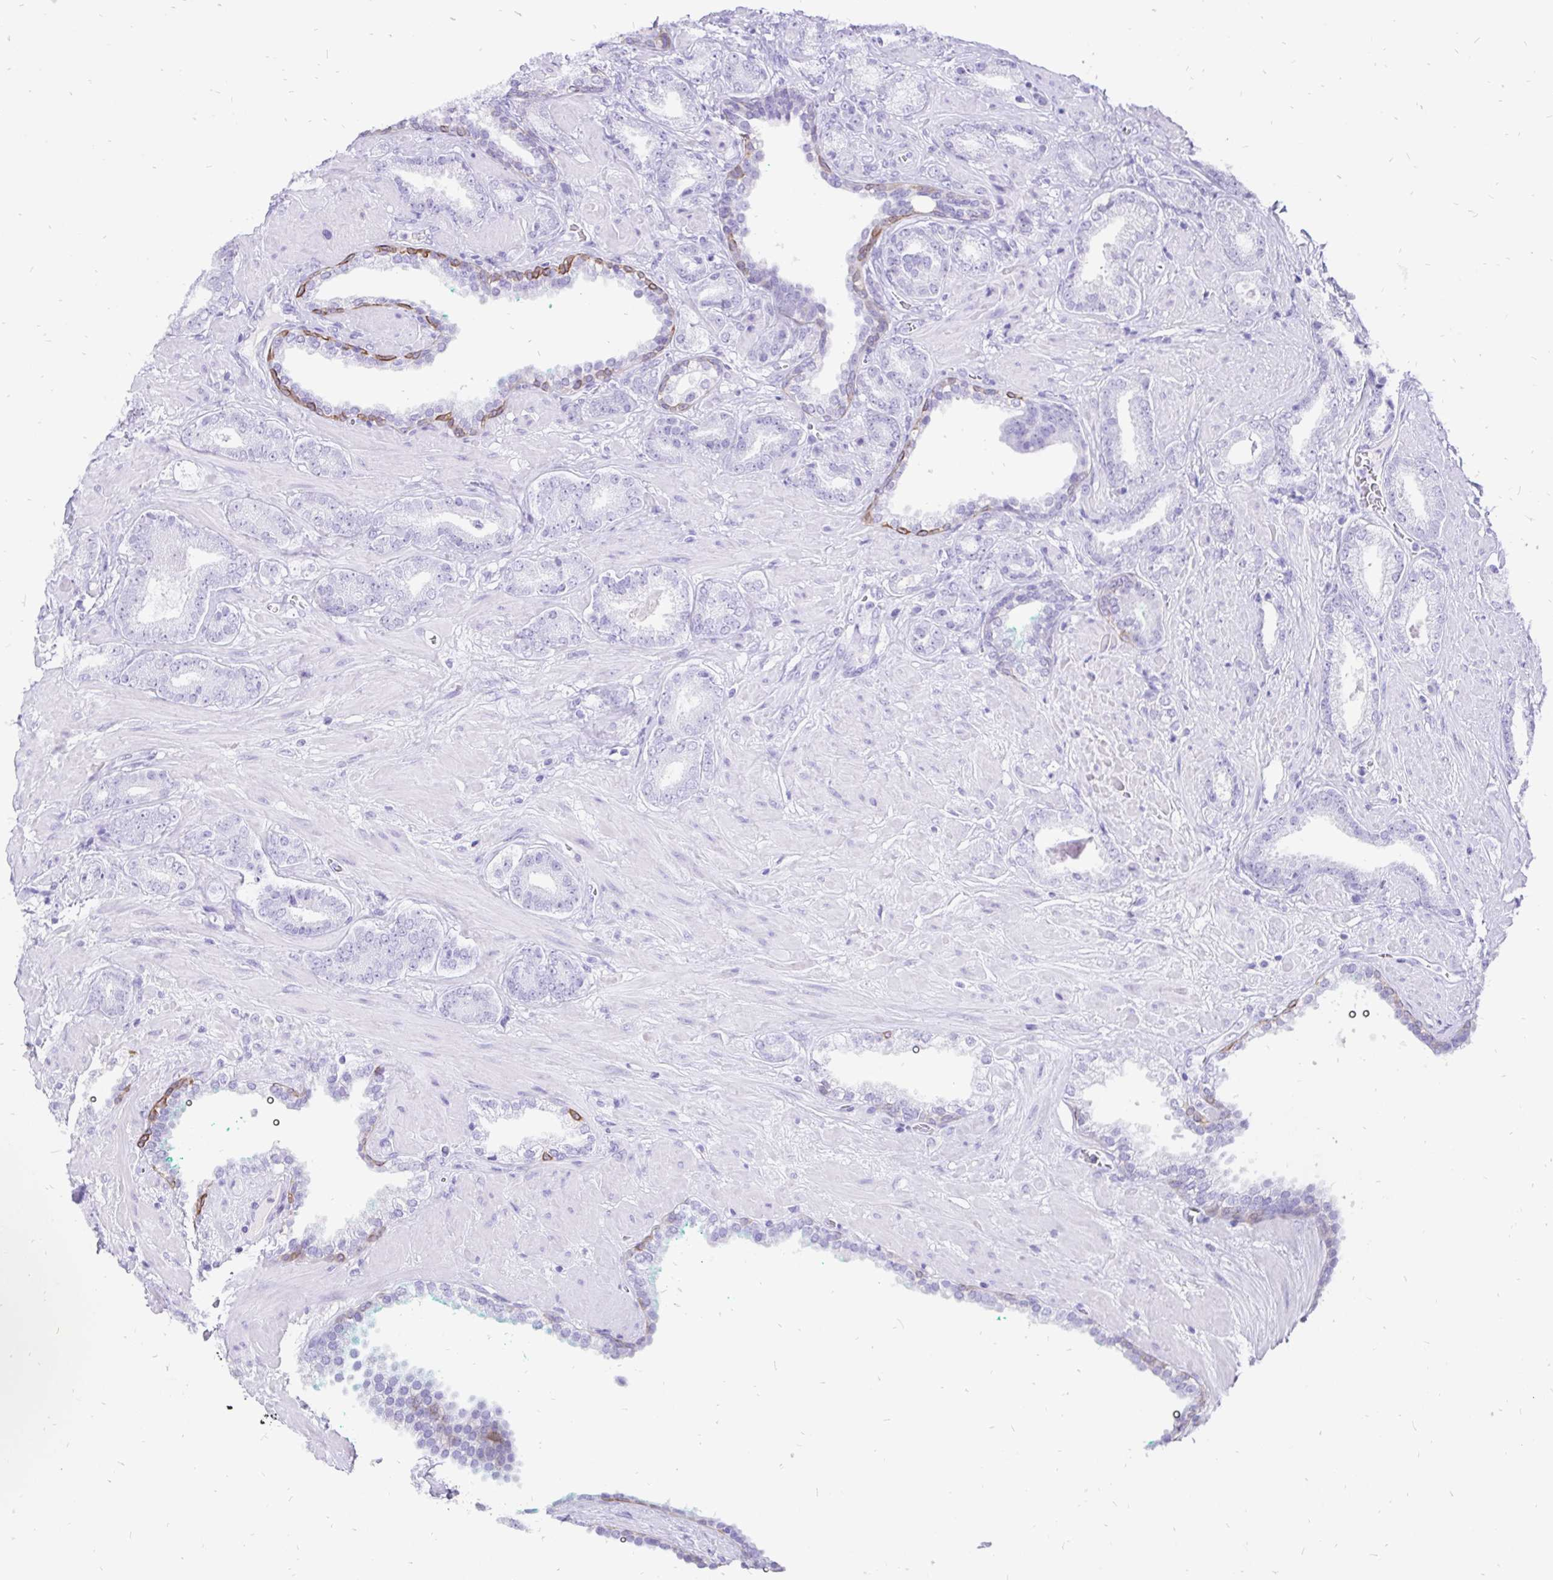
{"staining": {"intensity": "negative", "quantity": "none", "location": "none"}, "tissue": "prostate cancer", "cell_type": "Tumor cells", "image_type": "cancer", "snomed": [{"axis": "morphology", "description": "Adenocarcinoma, High grade"}, {"axis": "topography", "description": "Prostate"}], "caption": "This micrograph is of prostate cancer (adenocarcinoma (high-grade)) stained with IHC to label a protein in brown with the nuclei are counter-stained blue. There is no positivity in tumor cells. (Brightfield microscopy of DAB (3,3'-diaminobenzidine) IHC at high magnification).", "gene": "KRT13", "patient": {"sex": "male", "age": 56}}